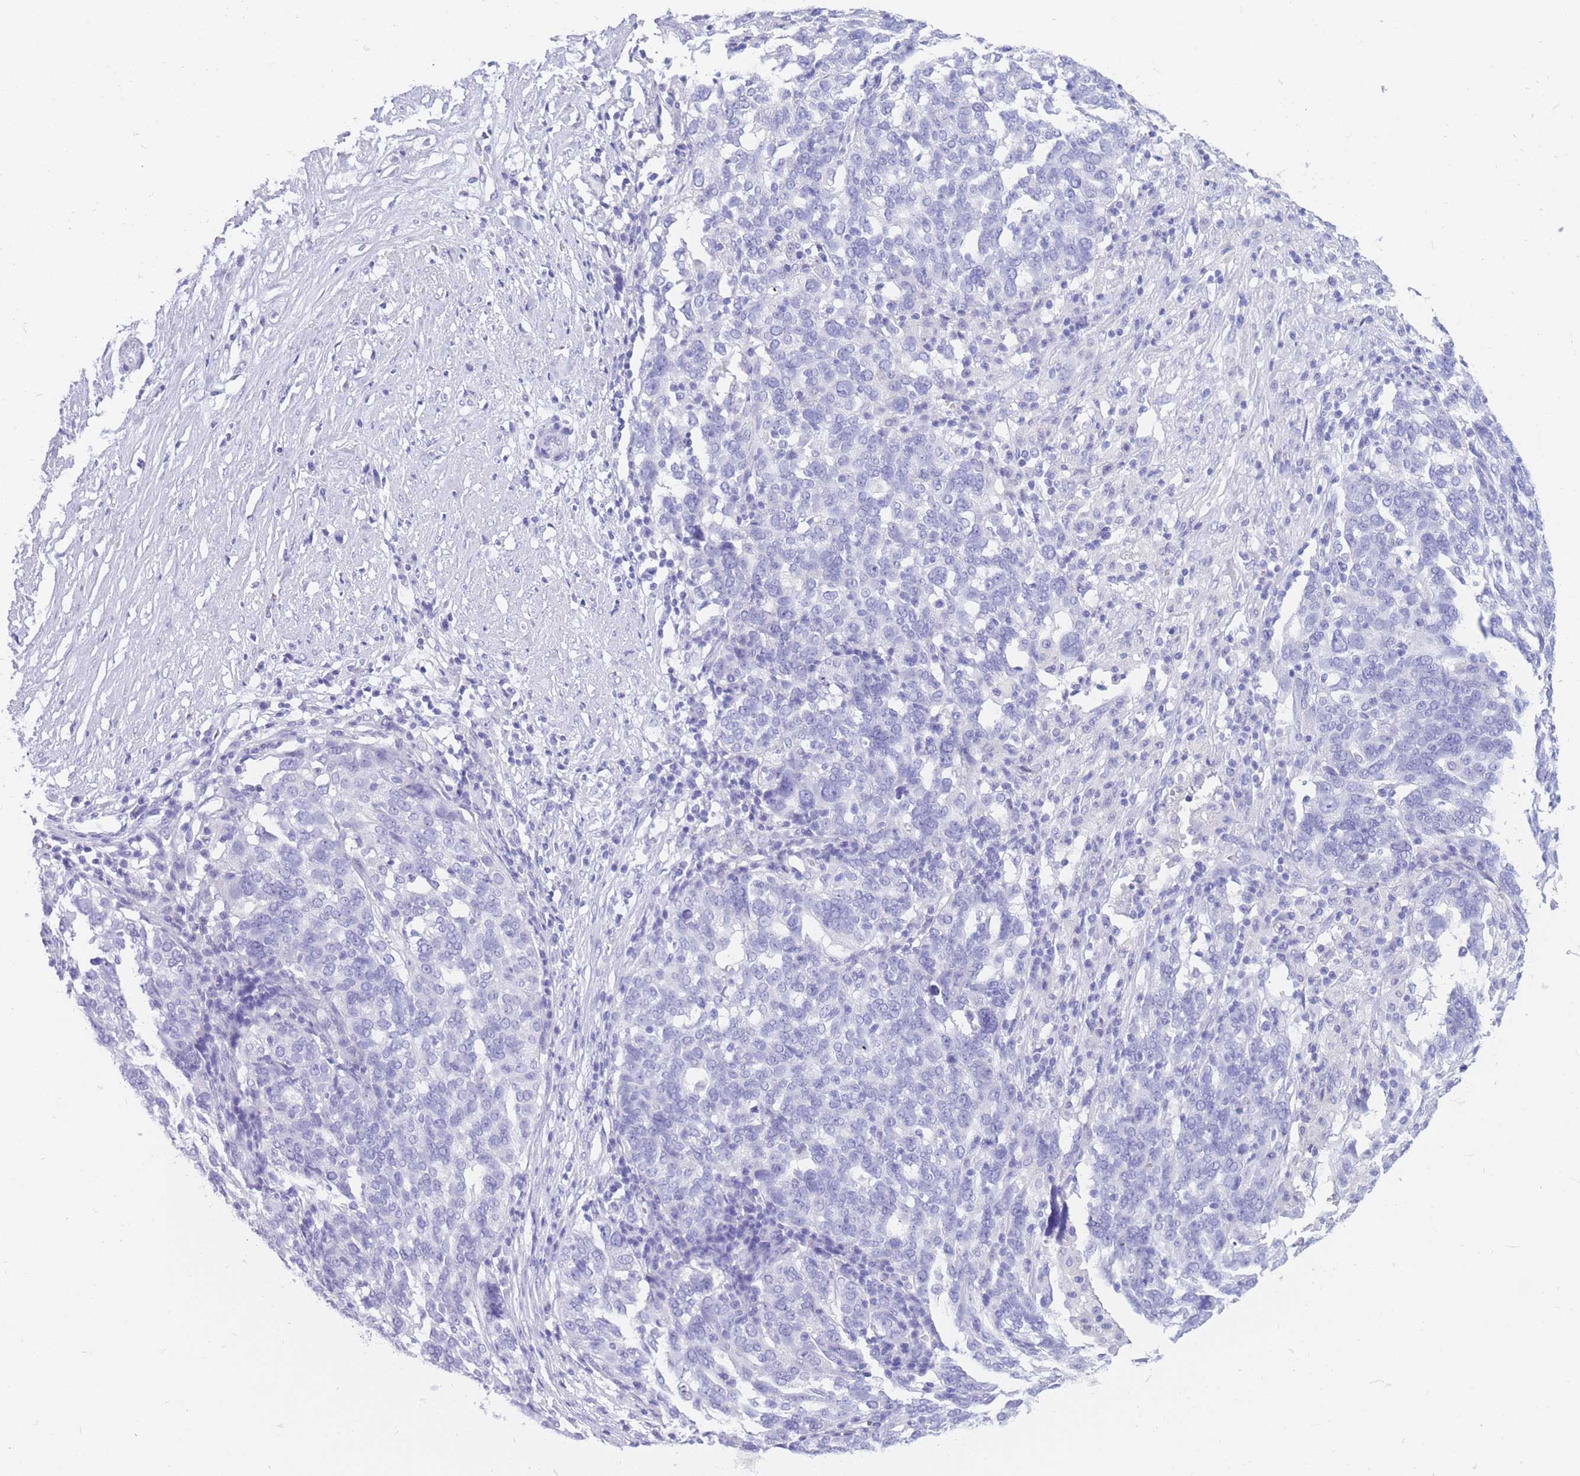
{"staining": {"intensity": "negative", "quantity": "none", "location": "none"}, "tissue": "ovarian cancer", "cell_type": "Tumor cells", "image_type": "cancer", "snomed": [{"axis": "morphology", "description": "Cystadenocarcinoma, serous, NOS"}, {"axis": "topography", "description": "Ovary"}], "caption": "There is no significant staining in tumor cells of ovarian cancer (serous cystadenocarcinoma).", "gene": "SULT1A1", "patient": {"sex": "female", "age": 59}}